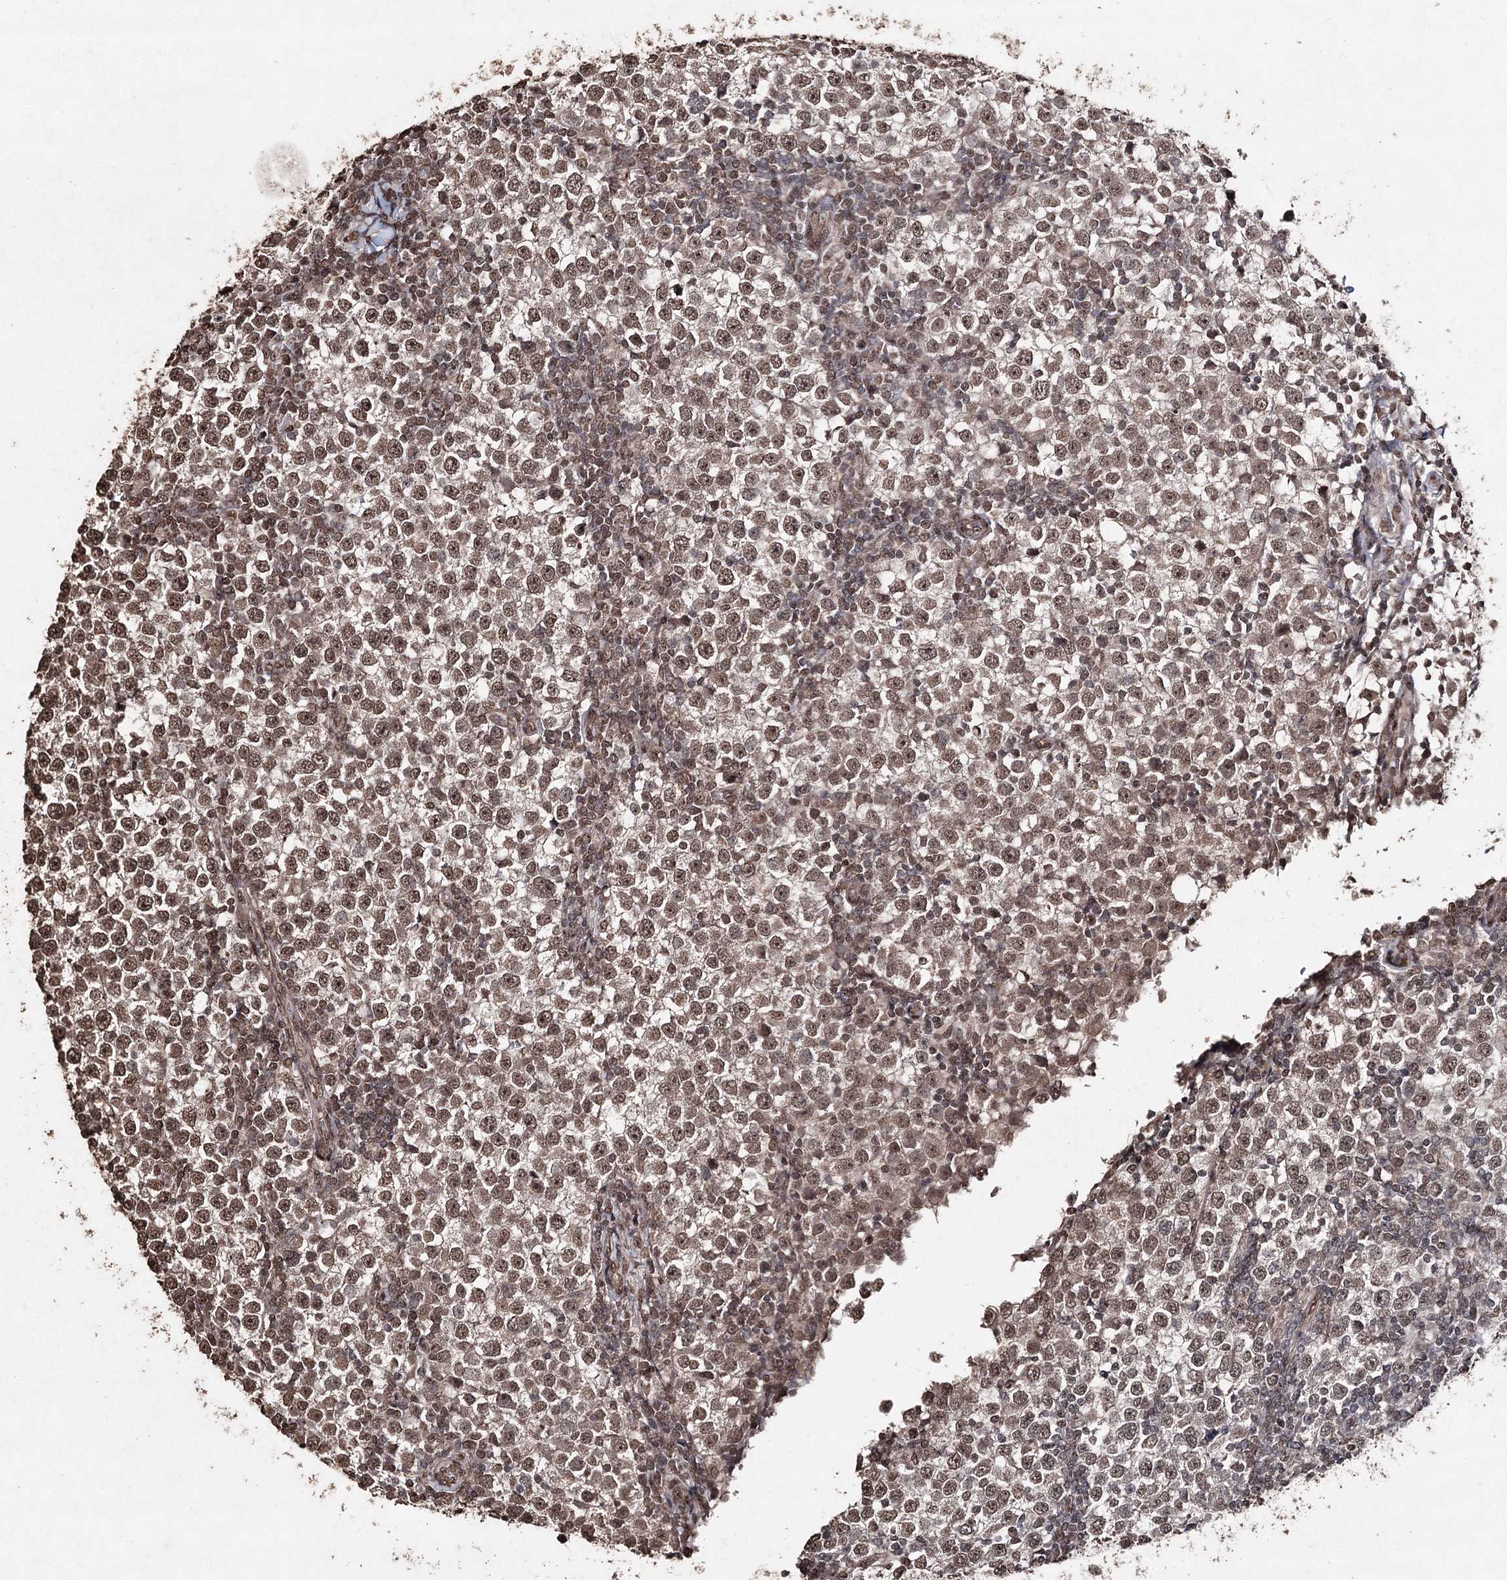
{"staining": {"intensity": "moderate", "quantity": ">75%", "location": "nuclear"}, "tissue": "testis cancer", "cell_type": "Tumor cells", "image_type": "cancer", "snomed": [{"axis": "morphology", "description": "Seminoma, NOS"}, {"axis": "topography", "description": "Testis"}], "caption": "A high-resolution image shows IHC staining of seminoma (testis), which shows moderate nuclear positivity in approximately >75% of tumor cells.", "gene": "ATG14", "patient": {"sex": "male", "age": 65}}